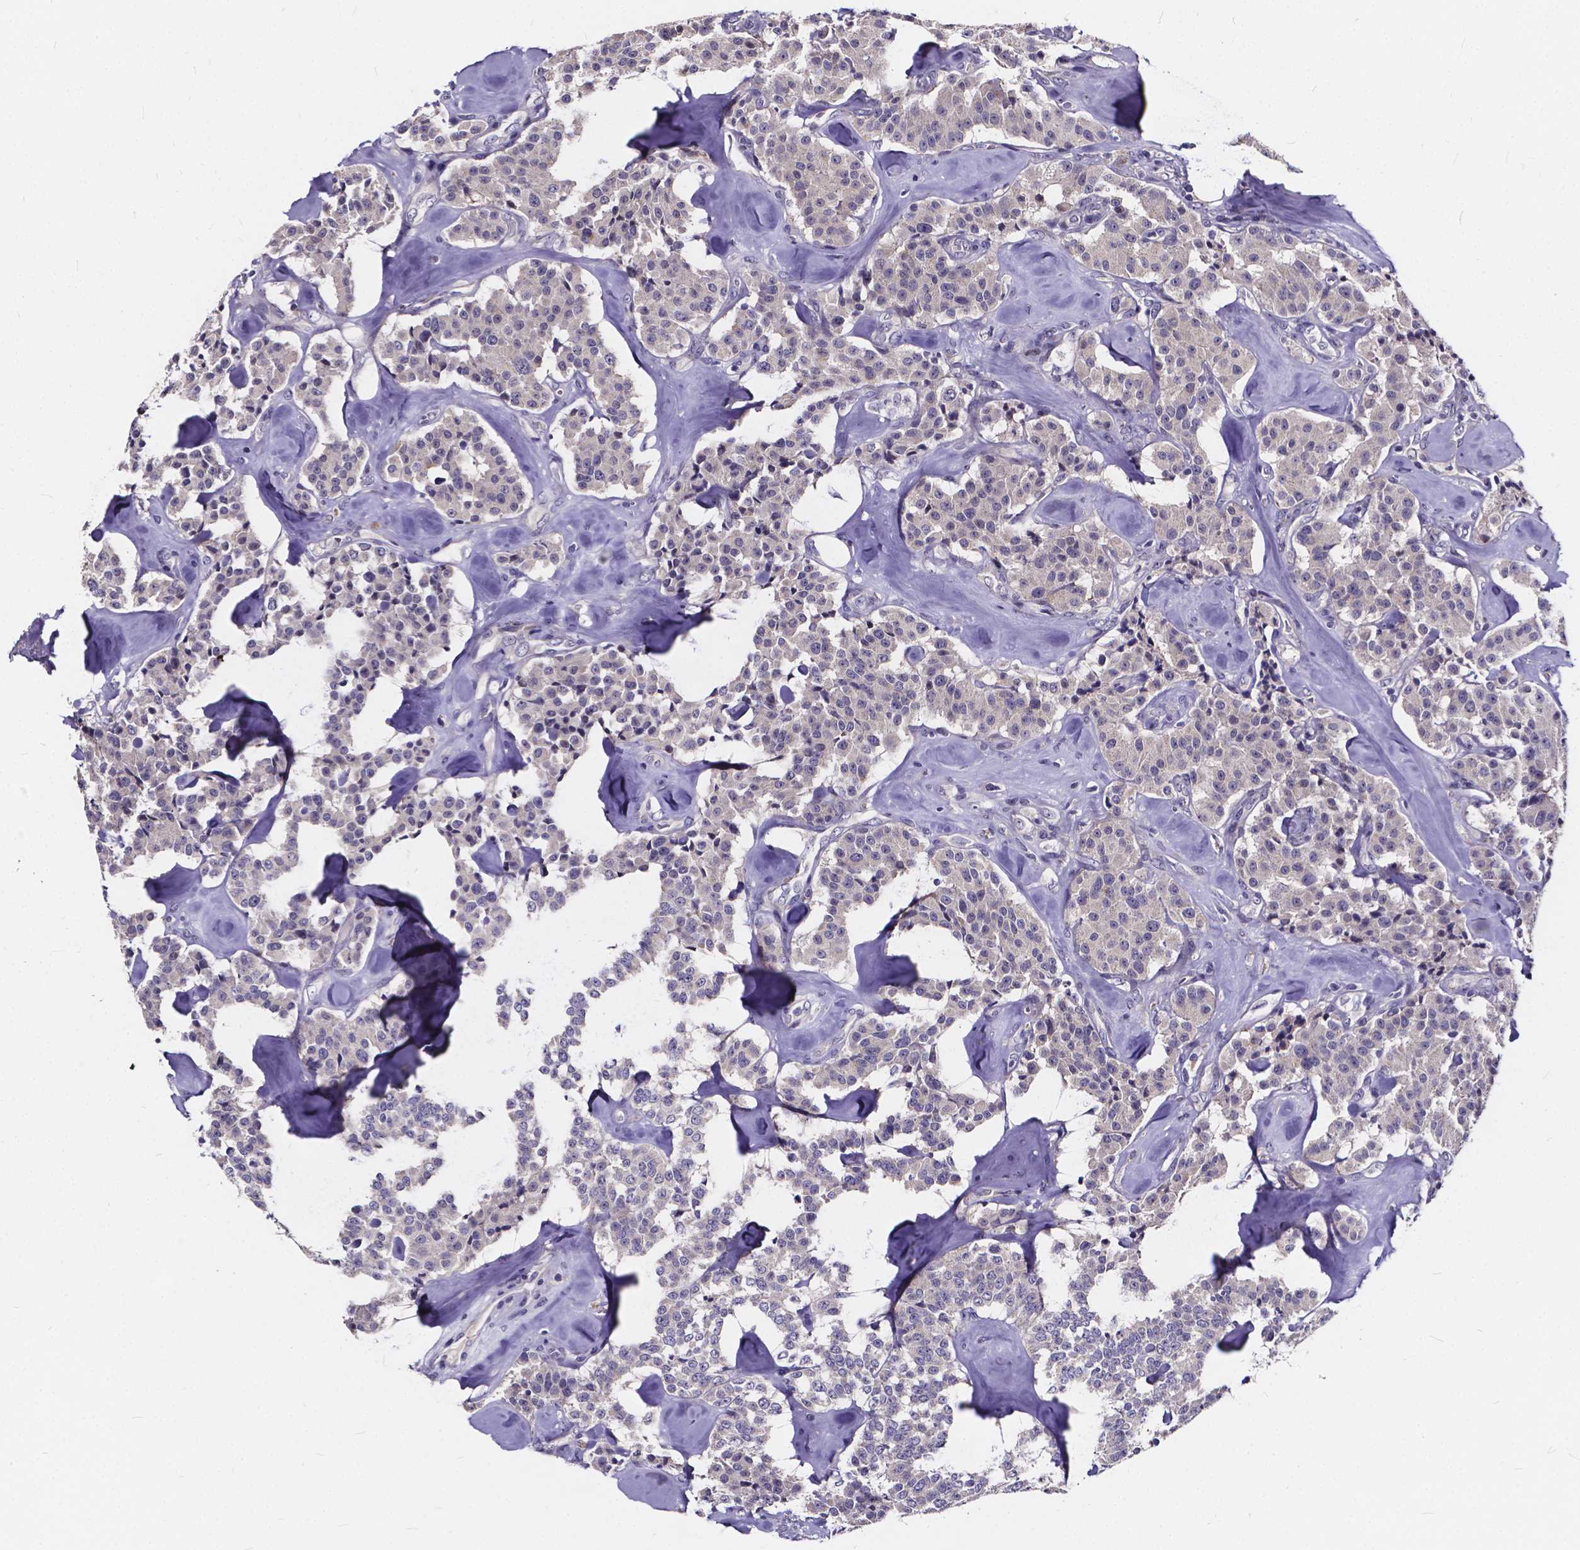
{"staining": {"intensity": "negative", "quantity": "none", "location": "none"}, "tissue": "carcinoid", "cell_type": "Tumor cells", "image_type": "cancer", "snomed": [{"axis": "morphology", "description": "Carcinoid, malignant, NOS"}, {"axis": "topography", "description": "Pancreas"}], "caption": "Carcinoid stained for a protein using immunohistochemistry (IHC) shows no expression tumor cells.", "gene": "SOWAHA", "patient": {"sex": "male", "age": 41}}